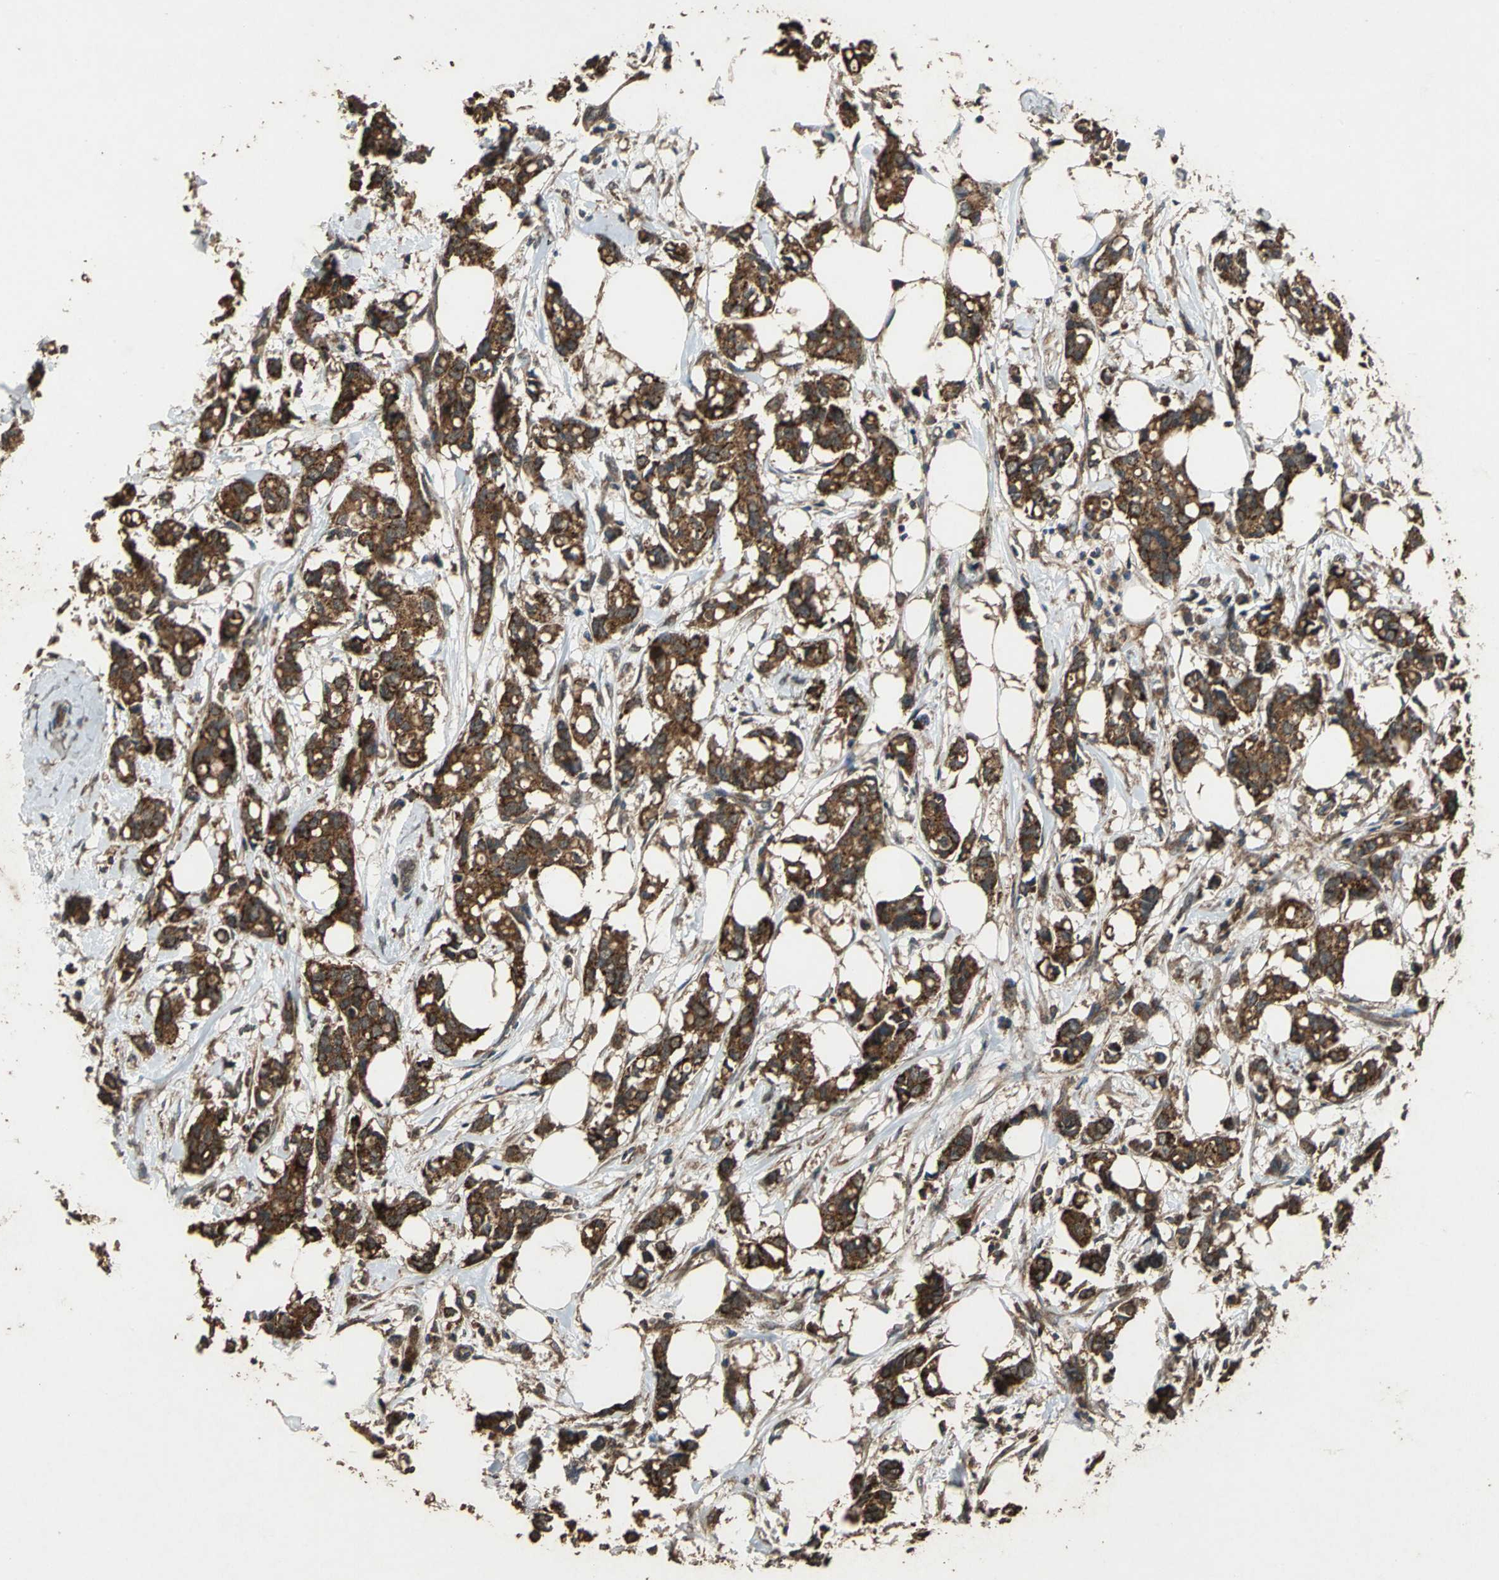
{"staining": {"intensity": "strong", "quantity": ">75%", "location": "cytoplasmic/membranous"}, "tissue": "breast cancer", "cell_type": "Tumor cells", "image_type": "cancer", "snomed": [{"axis": "morphology", "description": "Duct carcinoma"}, {"axis": "topography", "description": "Breast"}], "caption": "Breast intraductal carcinoma stained with immunohistochemistry (IHC) demonstrates strong cytoplasmic/membranous positivity in about >75% of tumor cells. (DAB = brown stain, brightfield microscopy at high magnification).", "gene": "ZNF608", "patient": {"sex": "female", "age": 84}}